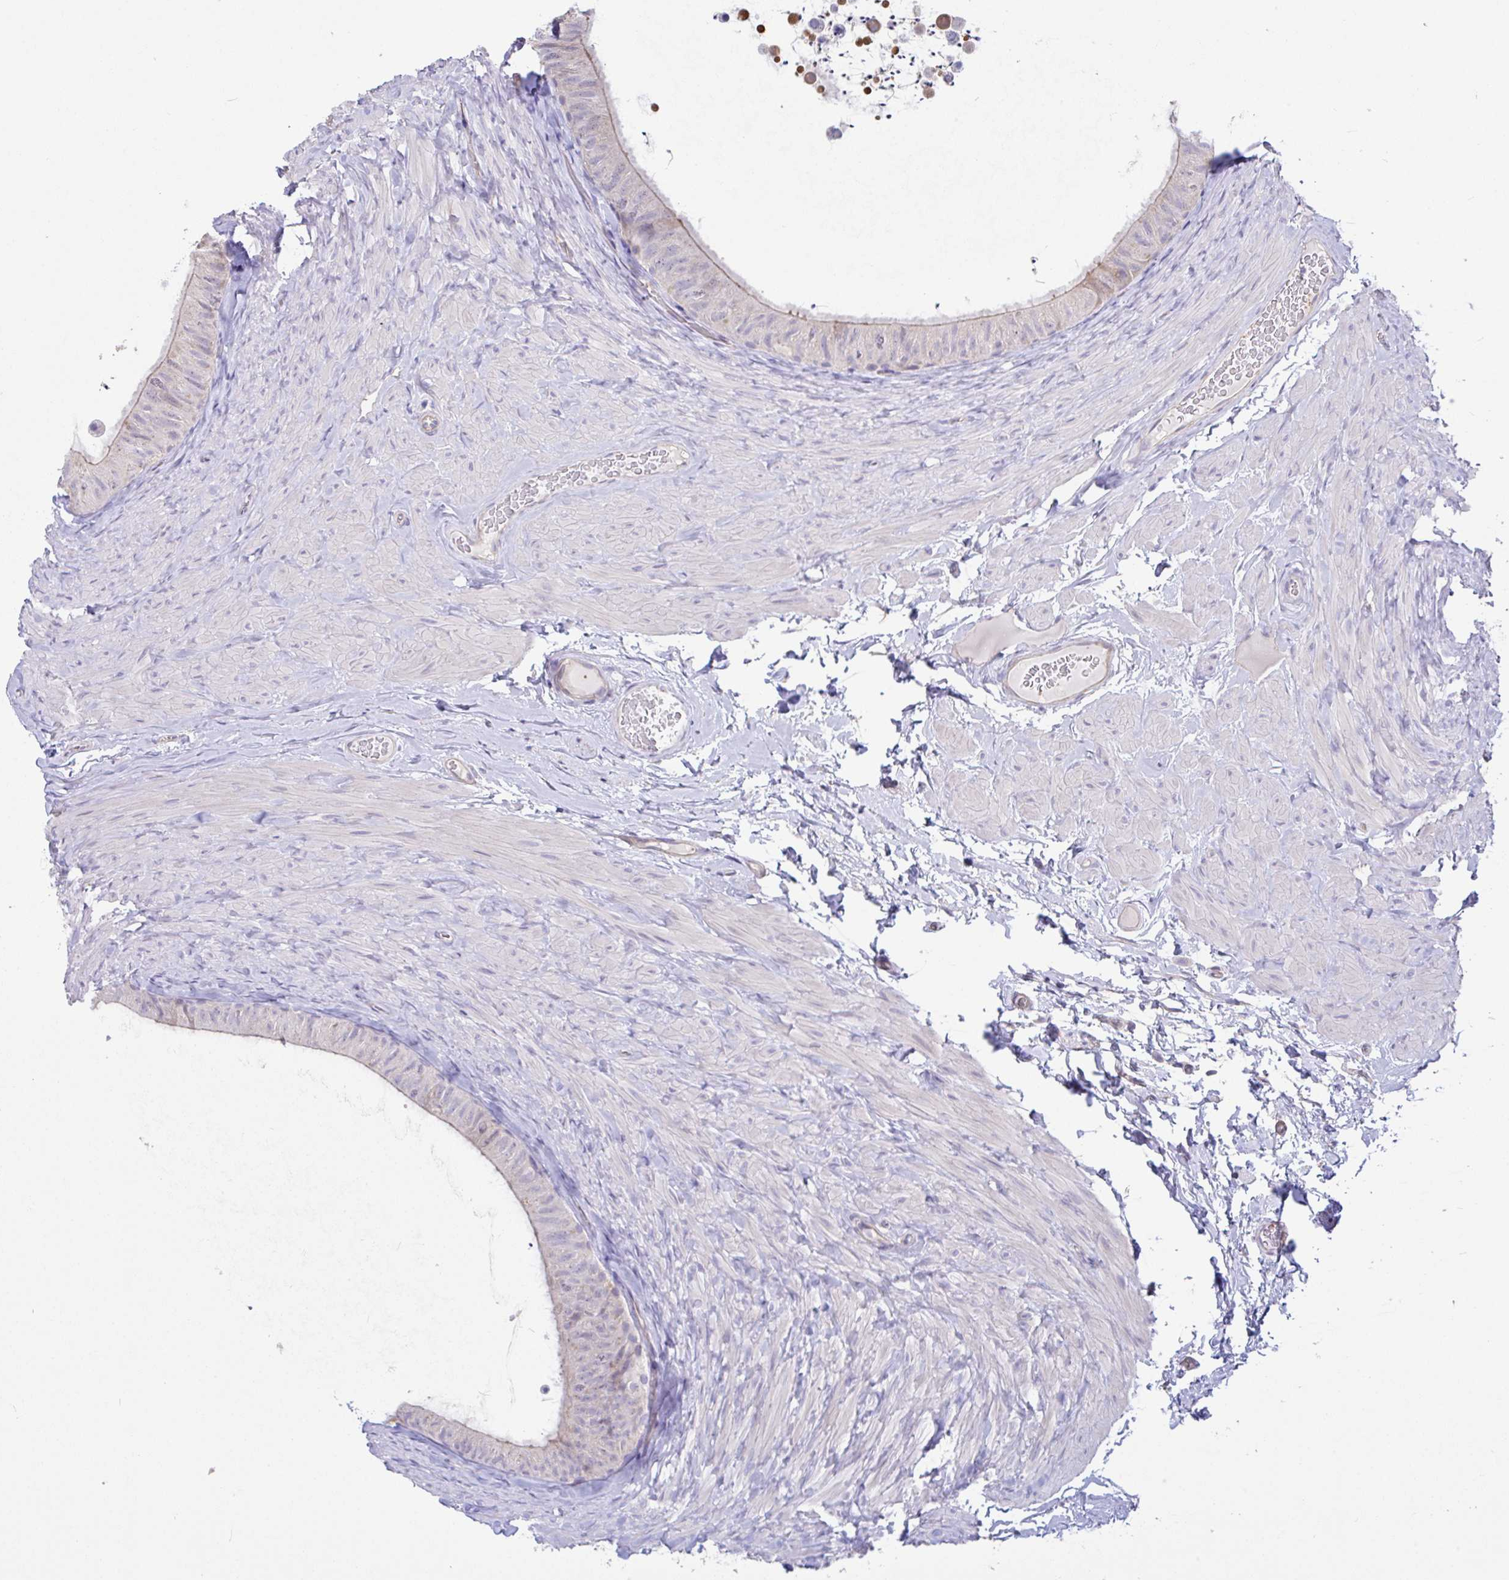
{"staining": {"intensity": "negative", "quantity": "none", "location": "none"}, "tissue": "epididymis", "cell_type": "Glandular cells", "image_type": "normal", "snomed": [{"axis": "morphology", "description": "Normal tissue, NOS"}, {"axis": "topography", "description": "Epididymis, spermatic cord, NOS"}, {"axis": "topography", "description": "Epididymis"}], "caption": "Epididymis stained for a protein using immunohistochemistry shows no positivity glandular cells.", "gene": "PLCD4", "patient": {"sex": "male", "age": 31}}